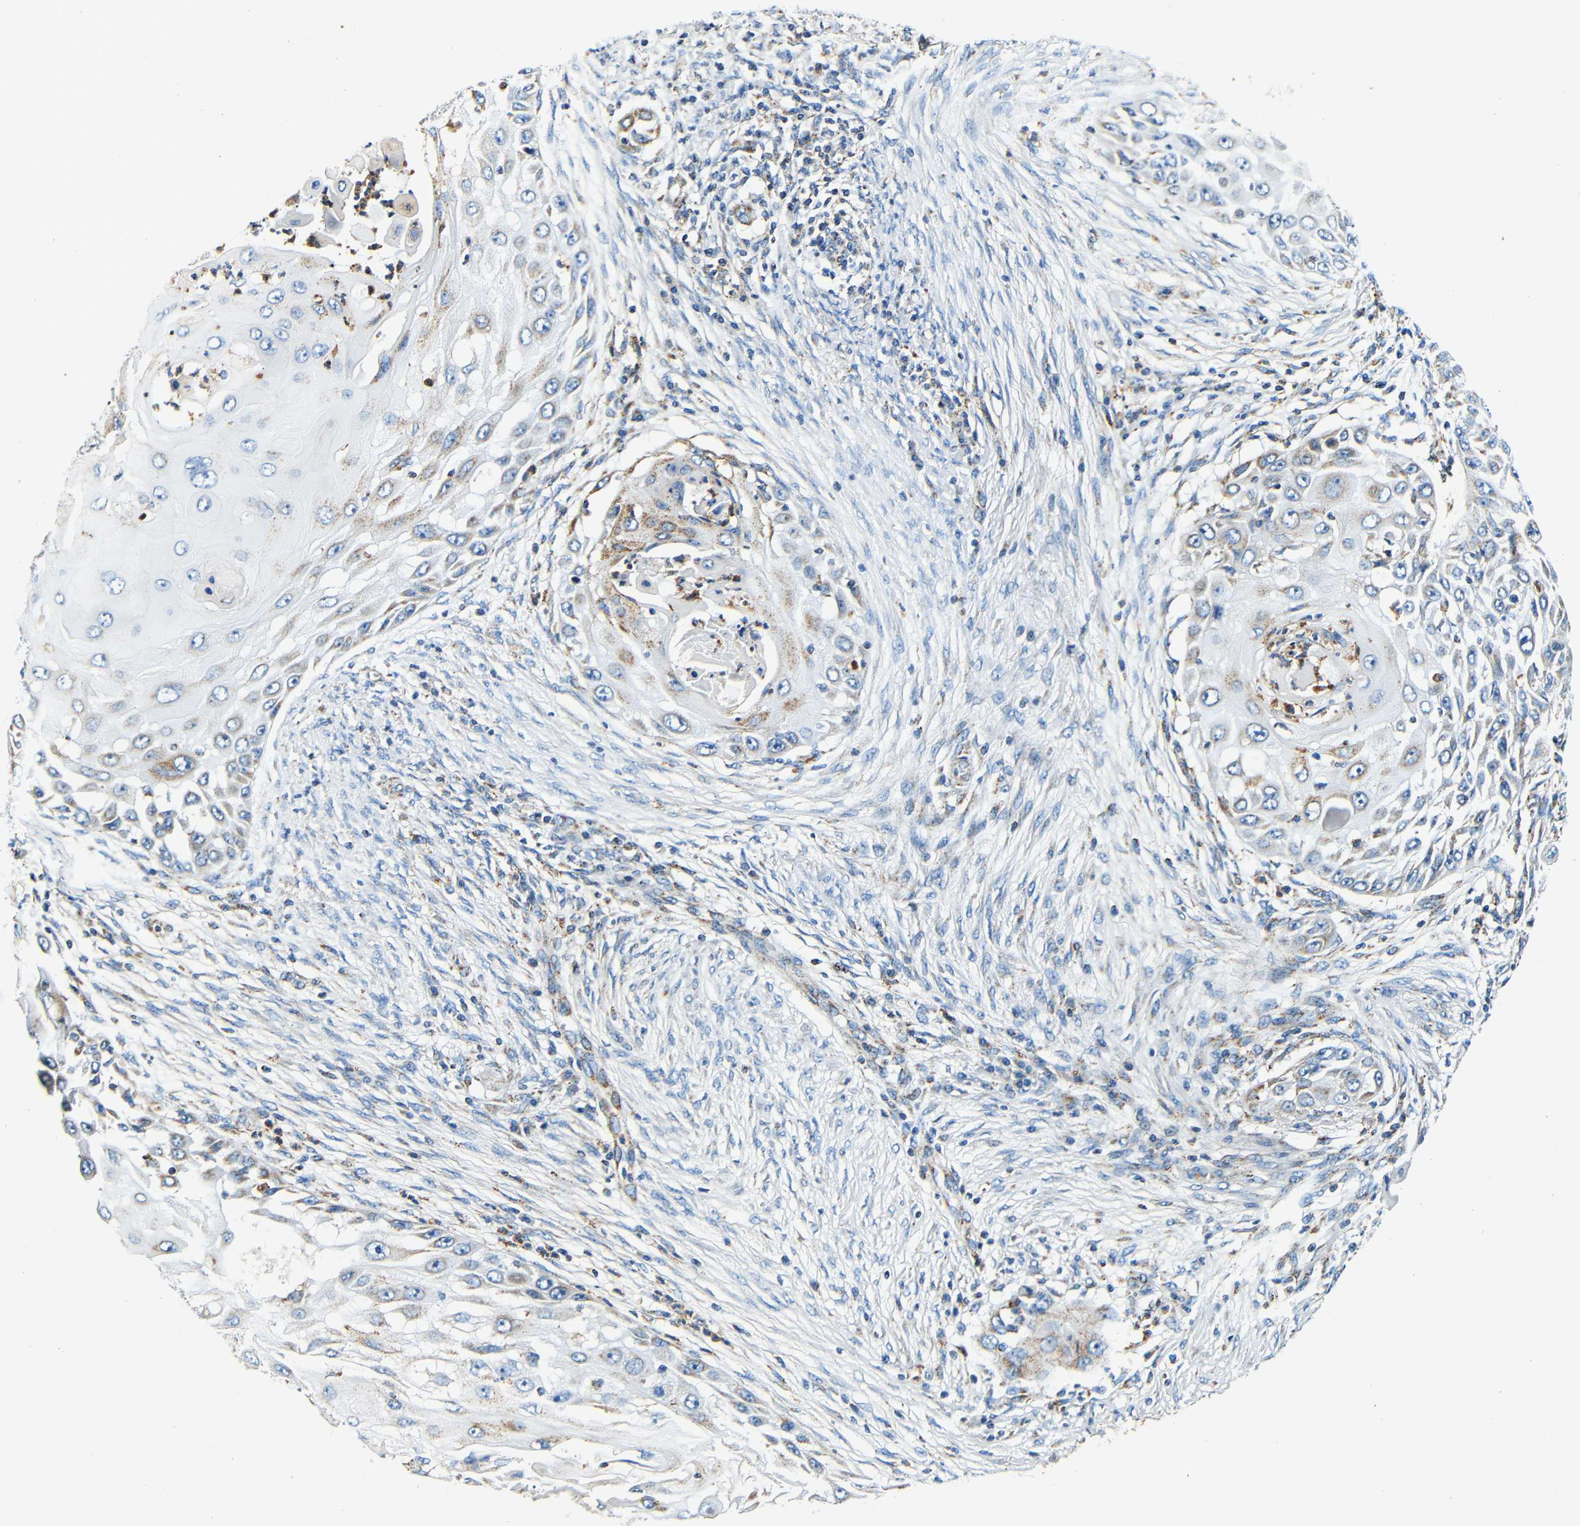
{"staining": {"intensity": "weak", "quantity": "<25%", "location": "cytoplasmic/membranous"}, "tissue": "skin cancer", "cell_type": "Tumor cells", "image_type": "cancer", "snomed": [{"axis": "morphology", "description": "Squamous cell carcinoma, NOS"}, {"axis": "topography", "description": "Skin"}], "caption": "Squamous cell carcinoma (skin) was stained to show a protein in brown. There is no significant staining in tumor cells.", "gene": "GALNT18", "patient": {"sex": "female", "age": 44}}